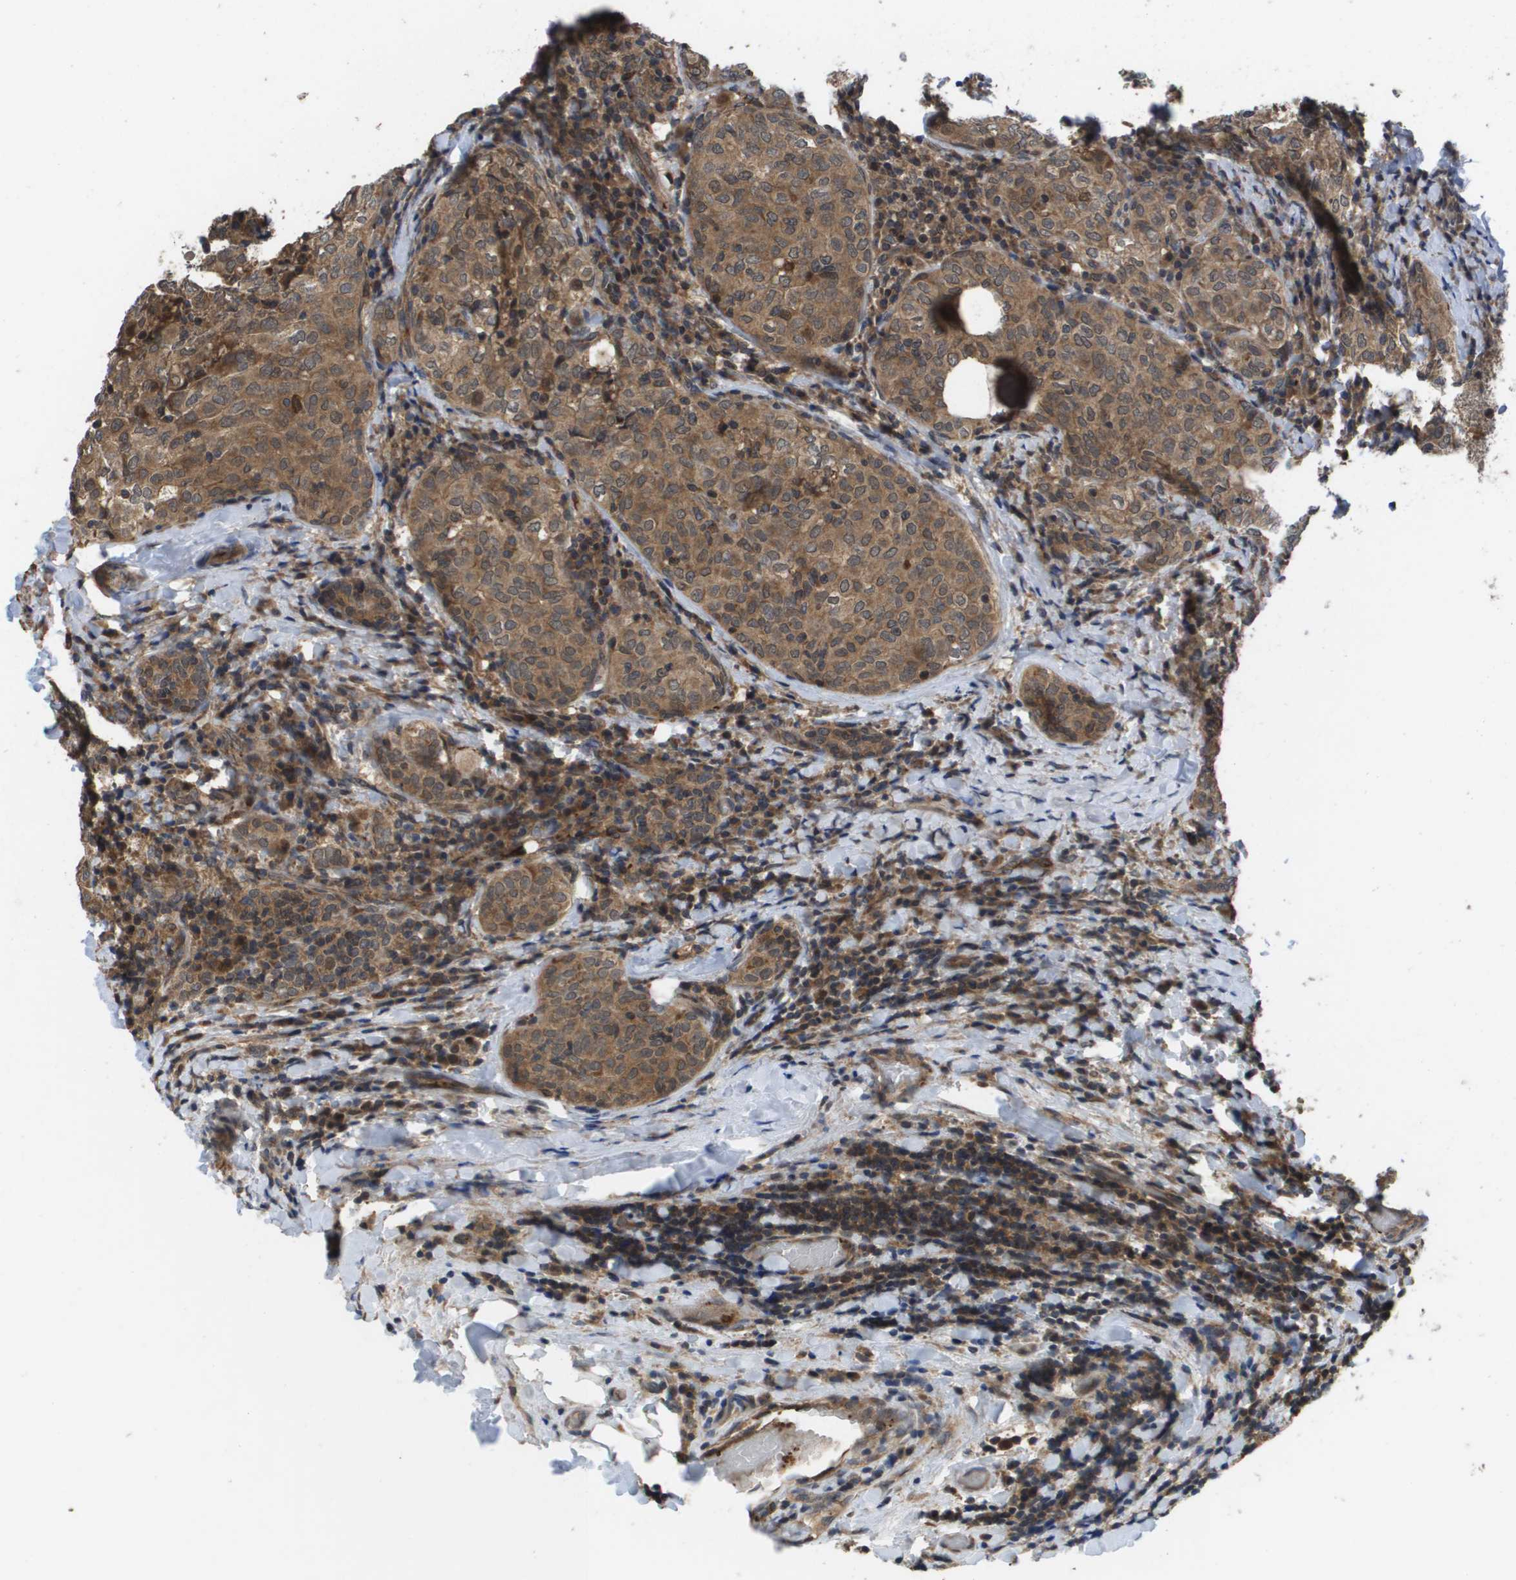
{"staining": {"intensity": "moderate", "quantity": ">75%", "location": "cytoplasmic/membranous"}, "tissue": "thyroid cancer", "cell_type": "Tumor cells", "image_type": "cancer", "snomed": [{"axis": "morphology", "description": "Normal tissue, NOS"}, {"axis": "morphology", "description": "Papillary adenocarcinoma, NOS"}, {"axis": "topography", "description": "Thyroid gland"}], "caption": "Immunohistochemistry (DAB) staining of human papillary adenocarcinoma (thyroid) shows moderate cytoplasmic/membranous protein expression in about >75% of tumor cells.", "gene": "RBM38", "patient": {"sex": "female", "age": 30}}